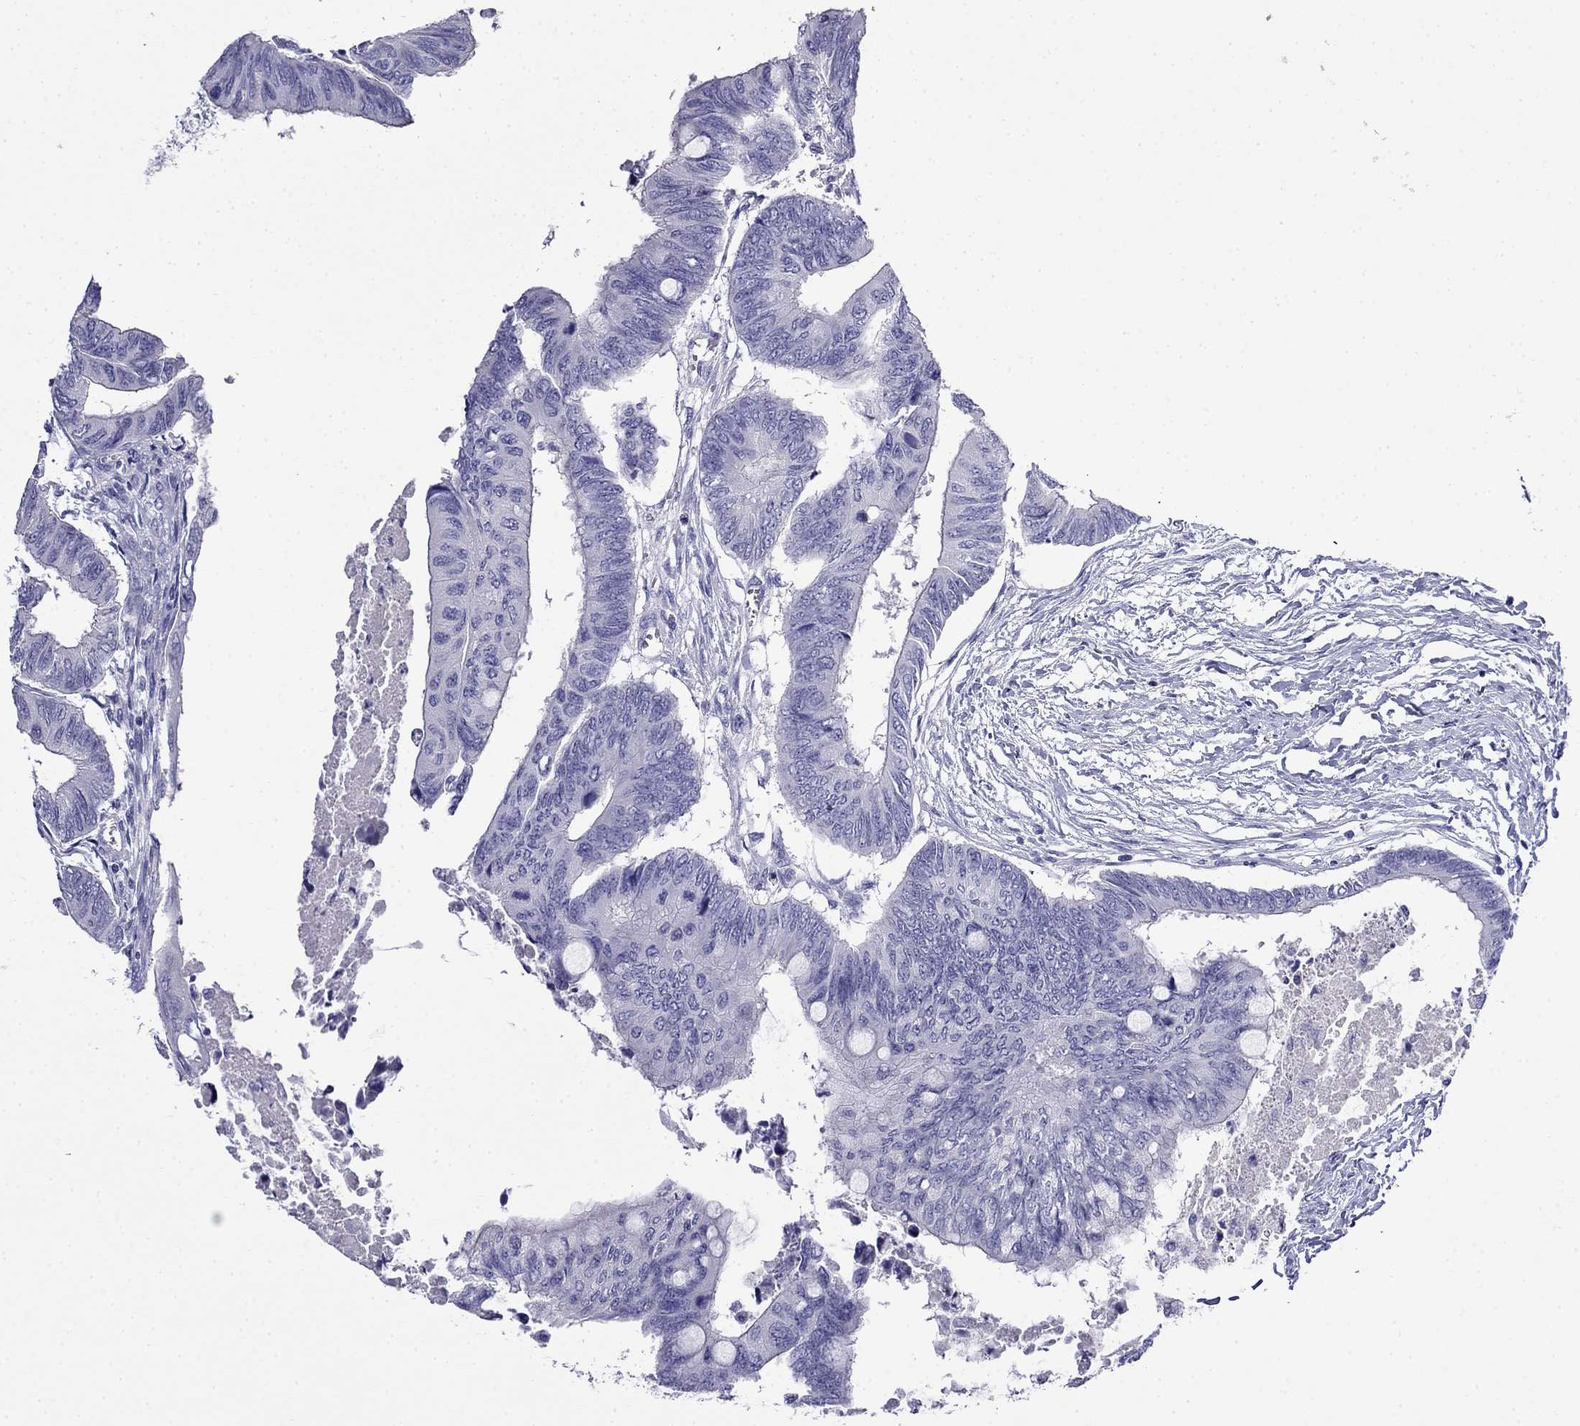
{"staining": {"intensity": "negative", "quantity": "none", "location": "none"}, "tissue": "colorectal cancer", "cell_type": "Tumor cells", "image_type": "cancer", "snomed": [{"axis": "morphology", "description": "Normal tissue, NOS"}, {"axis": "morphology", "description": "Adenocarcinoma, NOS"}, {"axis": "topography", "description": "Rectum"}, {"axis": "topography", "description": "Peripheral nerve tissue"}], "caption": "Tumor cells show no significant expression in colorectal adenocarcinoma.", "gene": "MYO15A", "patient": {"sex": "male", "age": 92}}